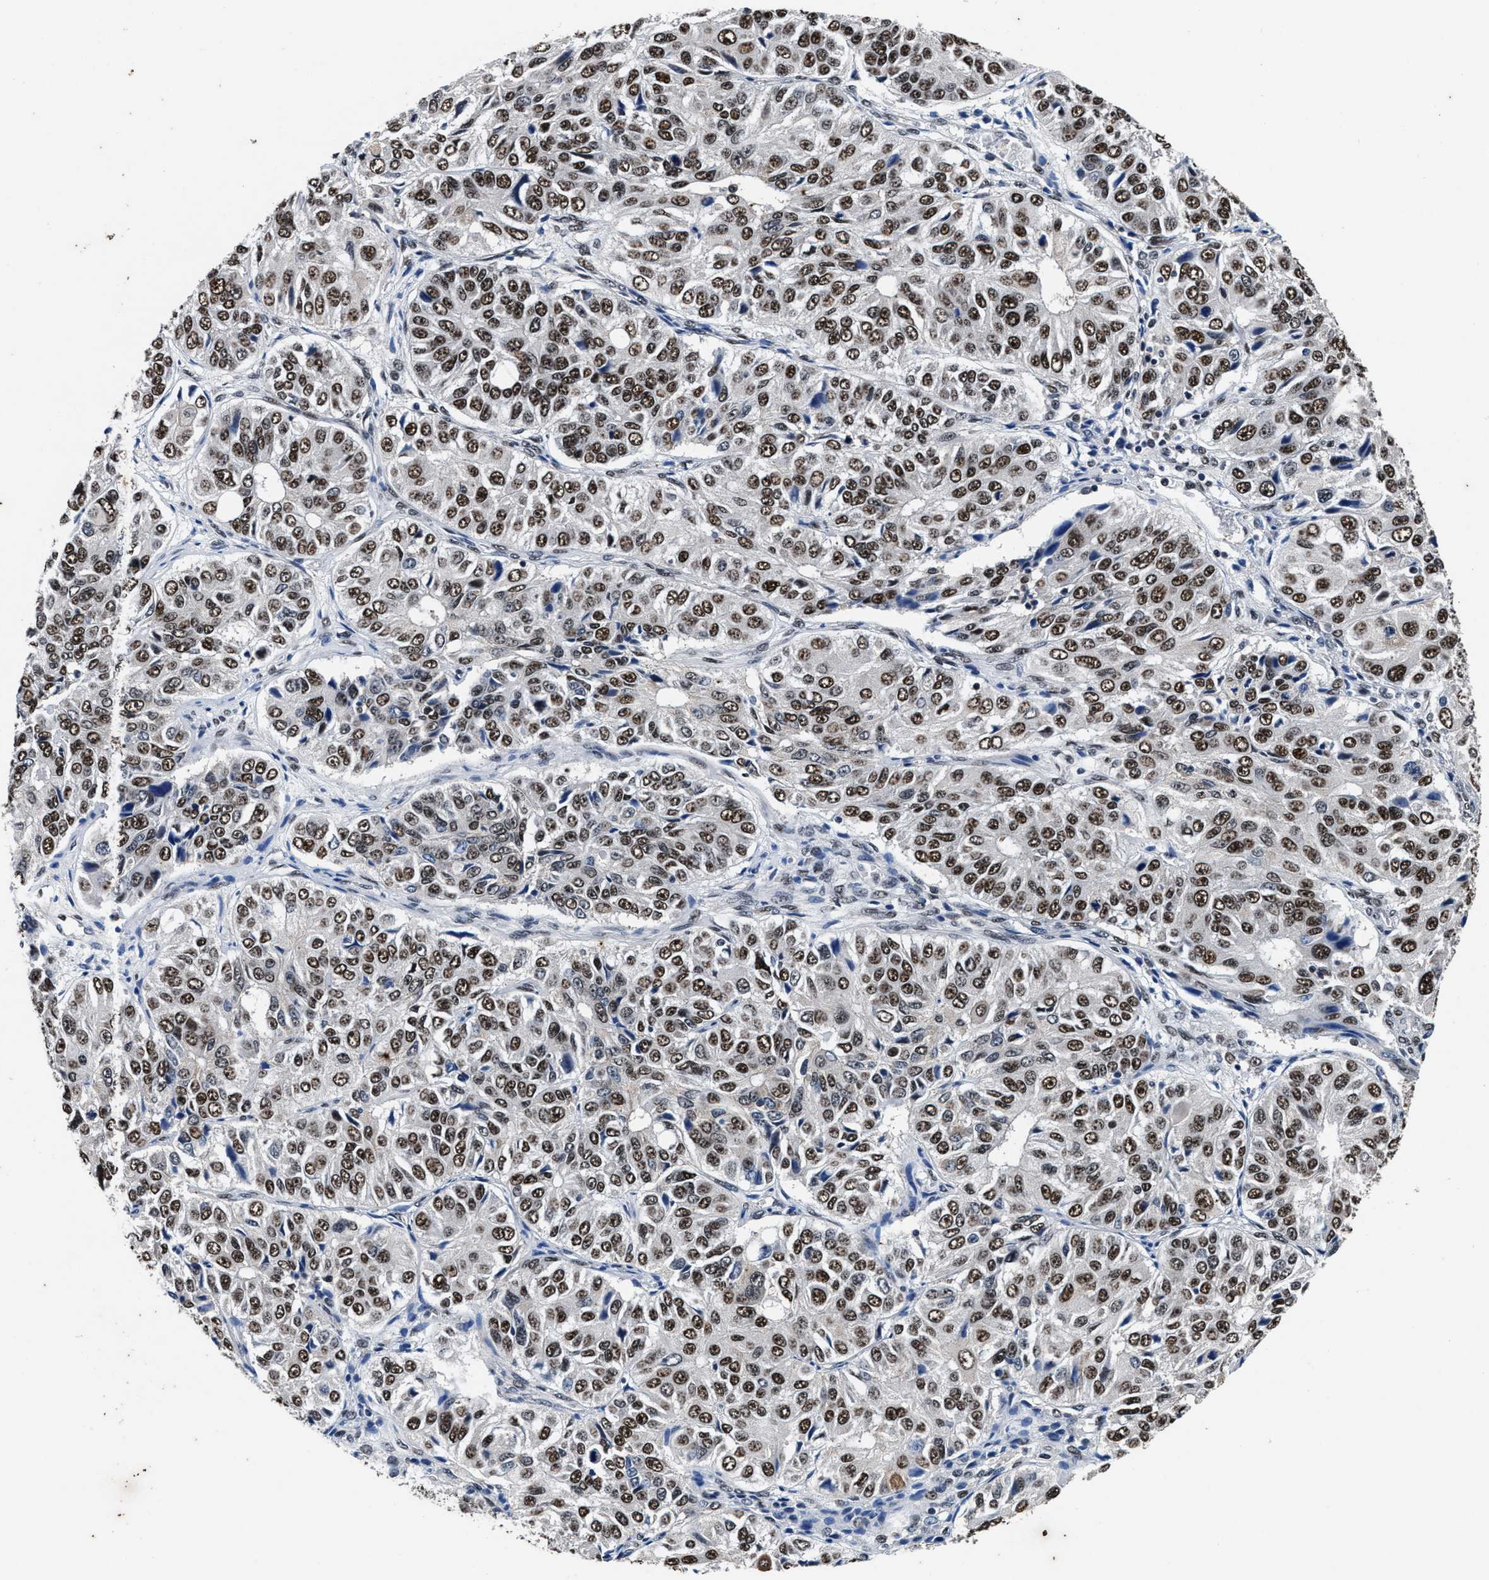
{"staining": {"intensity": "strong", "quantity": ">75%", "location": "nuclear"}, "tissue": "ovarian cancer", "cell_type": "Tumor cells", "image_type": "cancer", "snomed": [{"axis": "morphology", "description": "Carcinoma, endometroid"}, {"axis": "topography", "description": "Ovary"}], "caption": "Immunohistochemical staining of human ovarian cancer (endometroid carcinoma) shows strong nuclear protein expression in about >75% of tumor cells.", "gene": "USP16", "patient": {"sex": "female", "age": 51}}